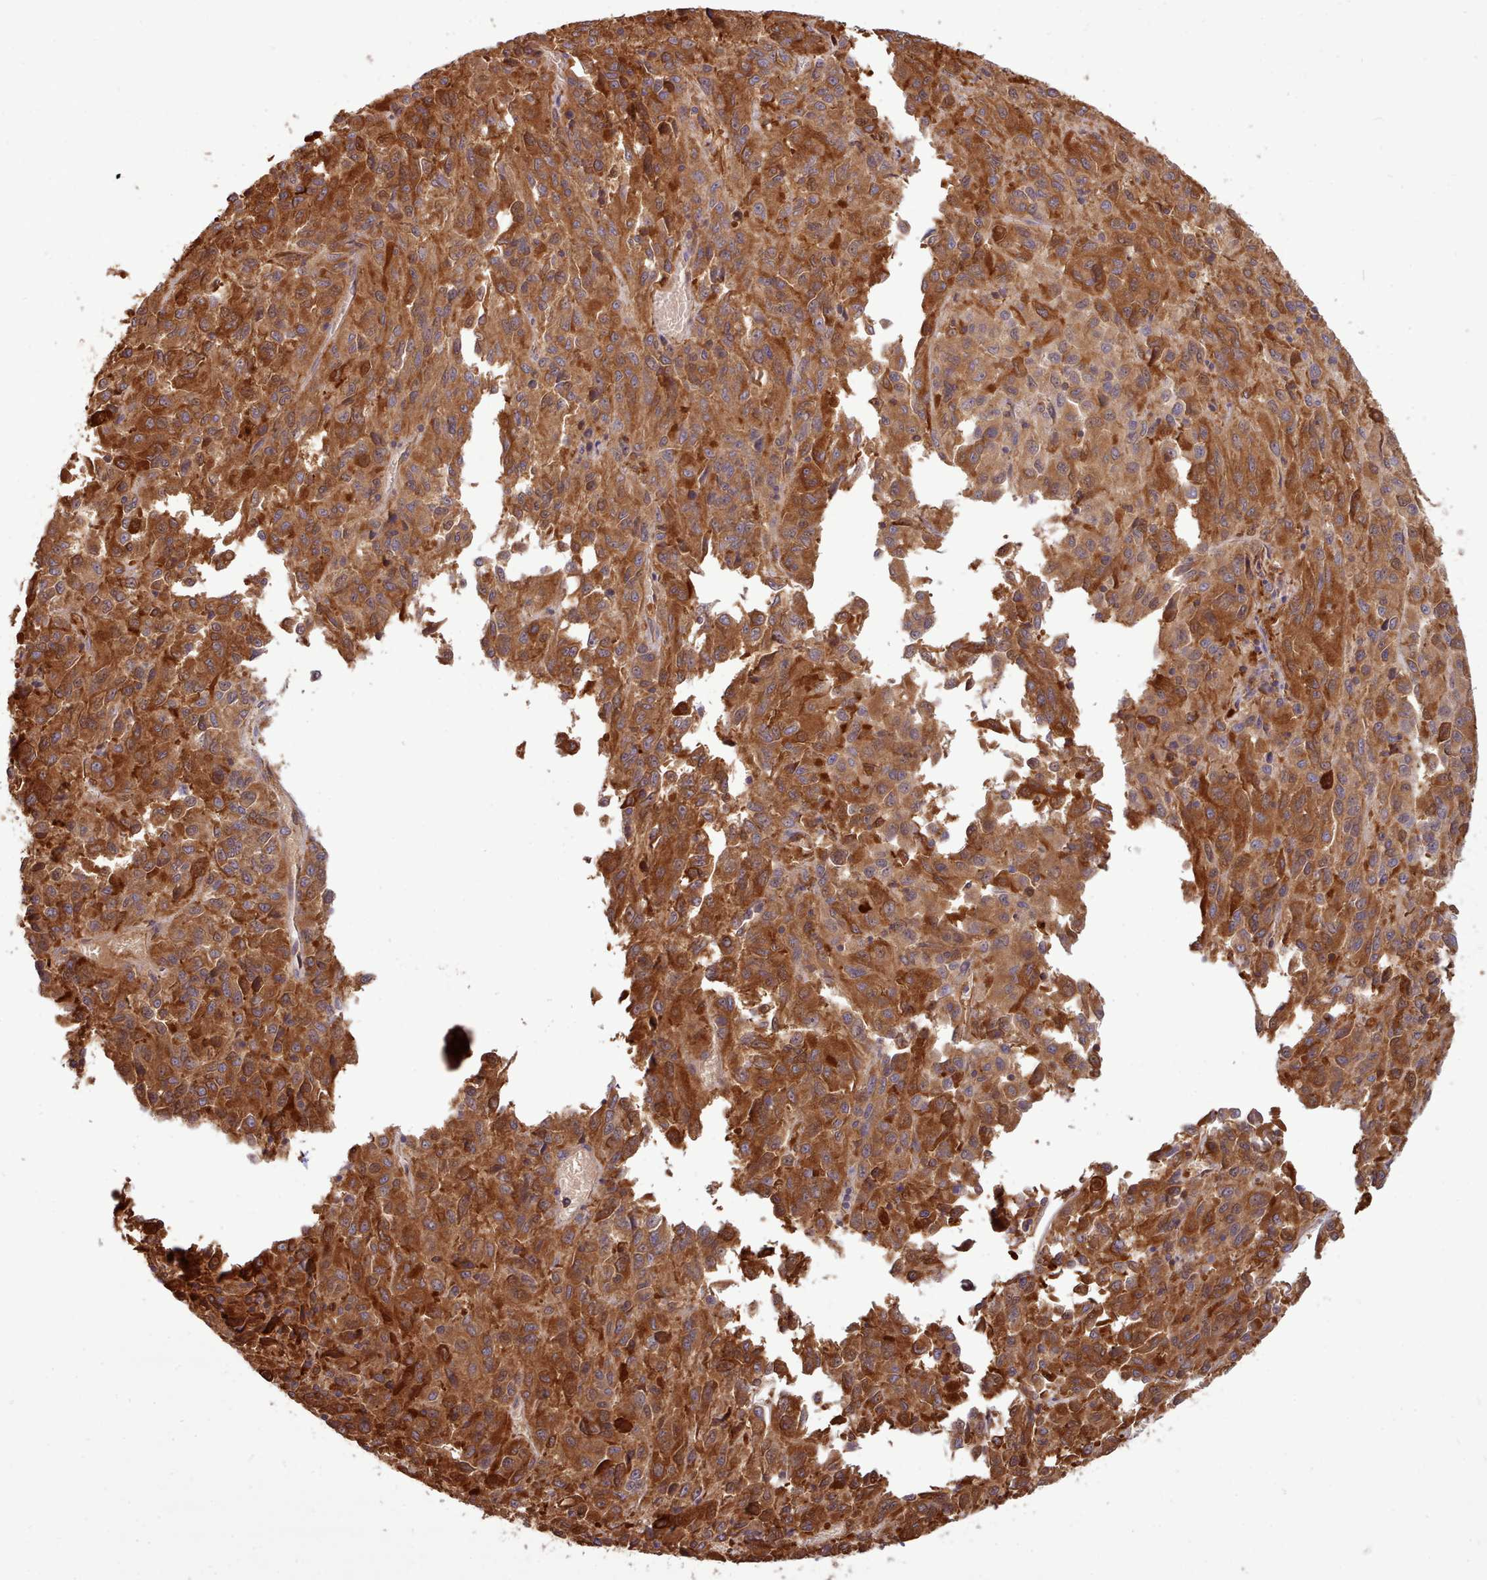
{"staining": {"intensity": "moderate", "quantity": ">75%", "location": "cytoplasmic/membranous"}, "tissue": "melanoma", "cell_type": "Tumor cells", "image_type": "cancer", "snomed": [{"axis": "morphology", "description": "Malignant melanoma, Metastatic site"}, {"axis": "topography", "description": "Lung"}], "caption": "A brown stain labels moderate cytoplasmic/membranous expression of a protein in human melanoma tumor cells. (DAB (3,3'-diaminobenzidine) IHC, brown staining for protein, blue staining for nuclei).", "gene": "SLC4A9", "patient": {"sex": "male", "age": 64}}